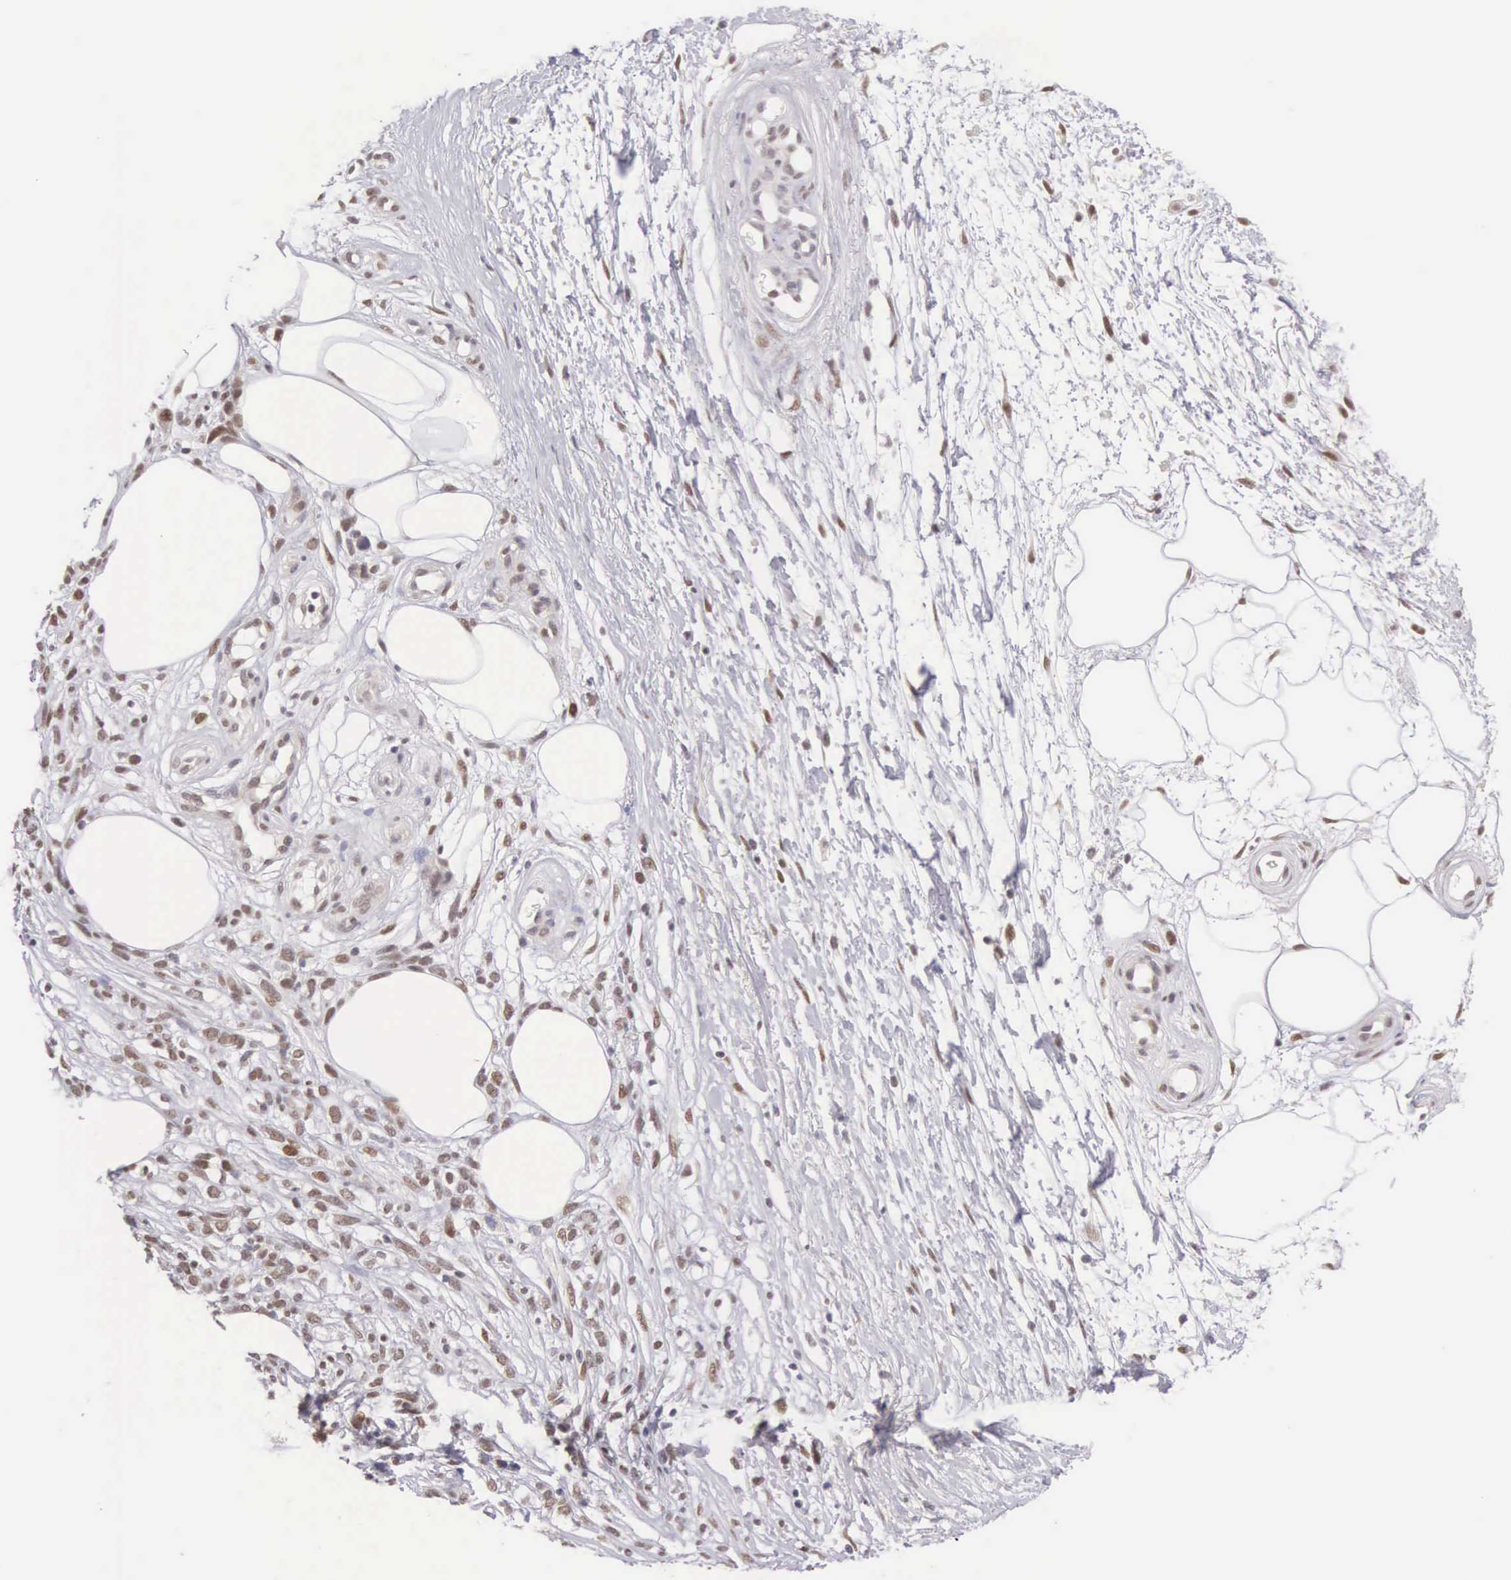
{"staining": {"intensity": "moderate", "quantity": "25%-75%", "location": "nuclear"}, "tissue": "melanoma", "cell_type": "Tumor cells", "image_type": "cancer", "snomed": [{"axis": "morphology", "description": "Malignant melanoma, NOS"}, {"axis": "topography", "description": "Skin"}], "caption": "Tumor cells demonstrate medium levels of moderate nuclear staining in about 25%-75% of cells in malignant melanoma.", "gene": "CCDC117", "patient": {"sex": "female", "age": 85}}